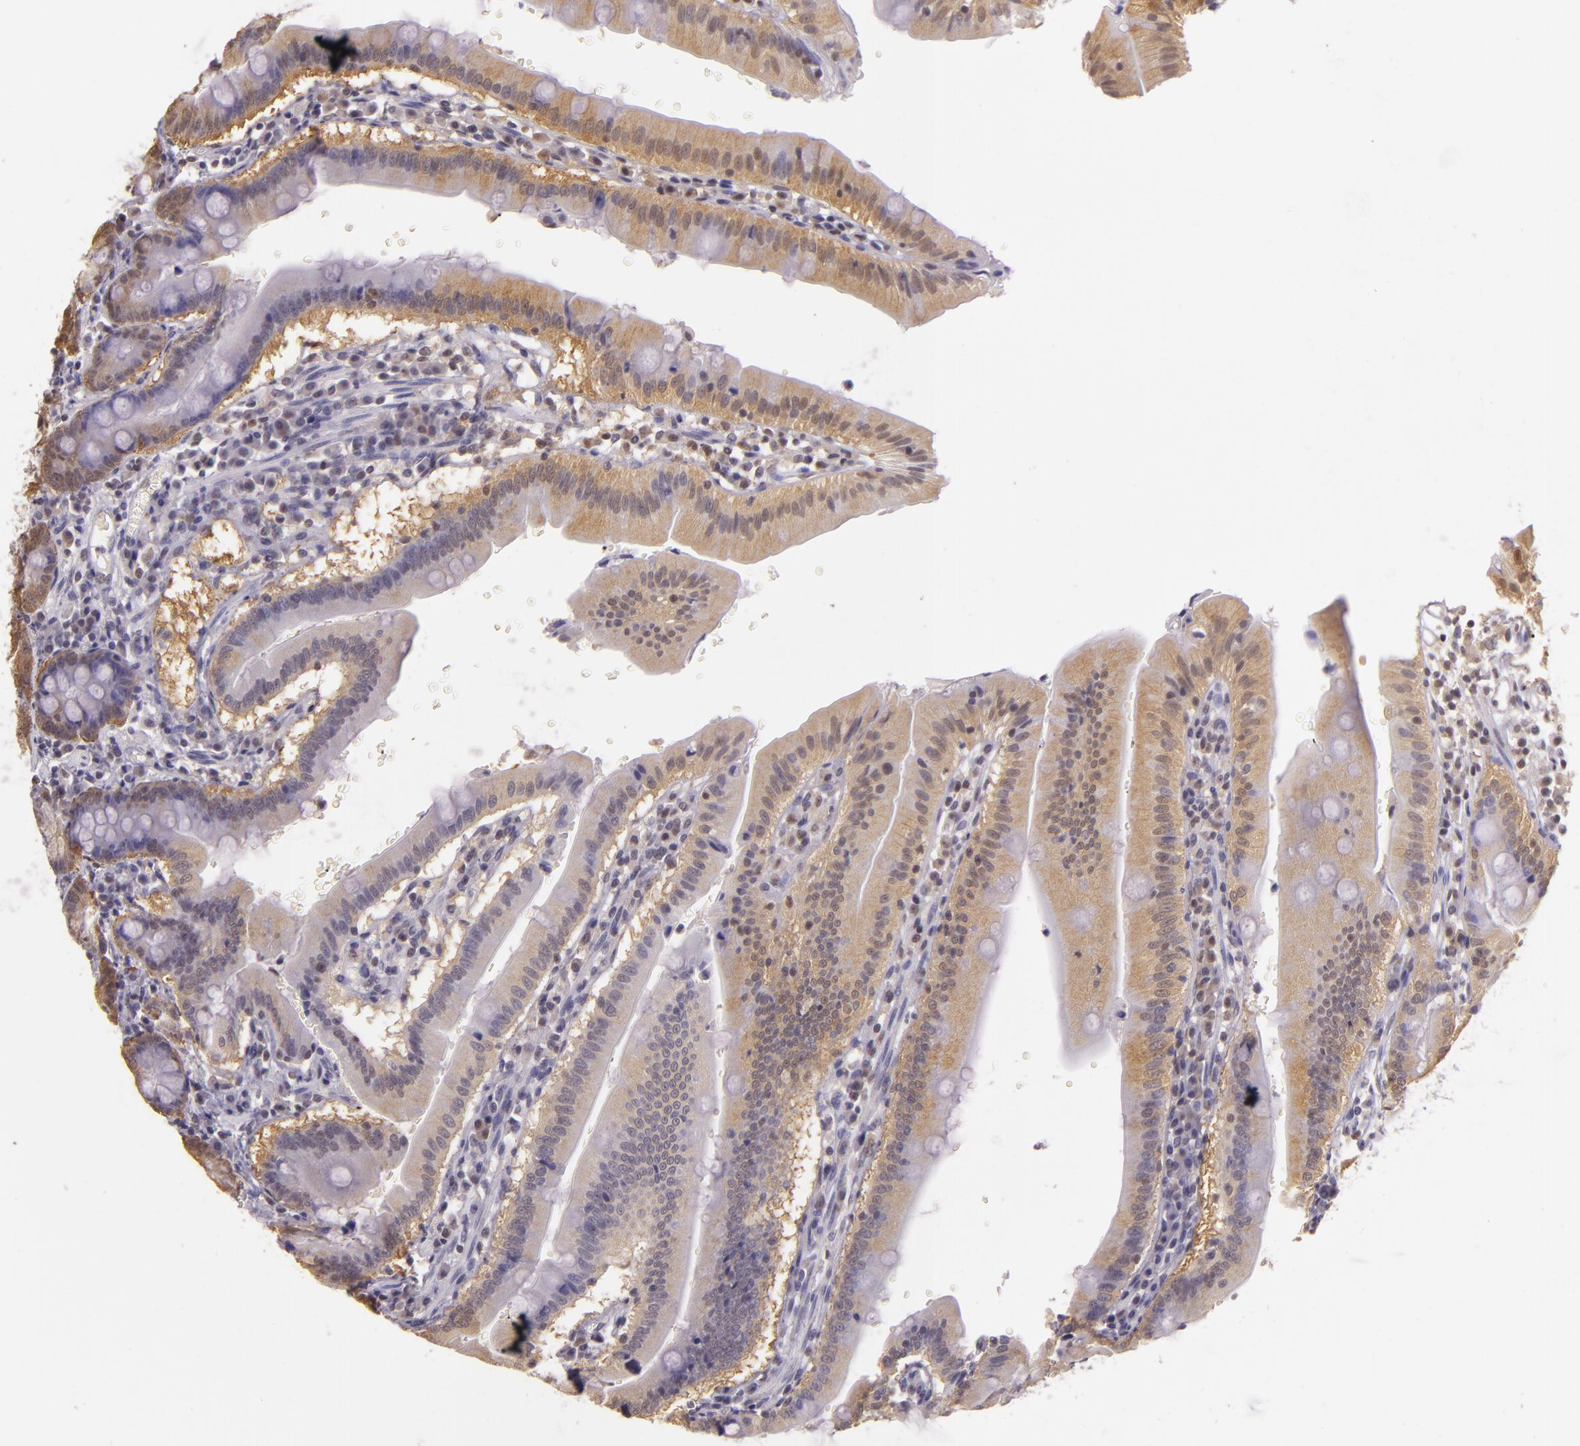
{"staining": {"intensity": "weak", "quantity": "25%-75%", "location": "cytoplasmic/membranous"}, "tissue": "small intestine", "cell_type": "Glandular cells", "image_type": "normal", "snomed": [{"axis": "morphology", "description": "Normal tissue, NOS"}, {"axis": "topography", "description": "Small intestine"}], "caption": "Small intestine stained with a brown dye displays weak cytoplasmic/membranous positive expression in about 25%-75% of glandular cells.", "gene": "HSPA8", "patient": {"sex": "male", "age": 71}}